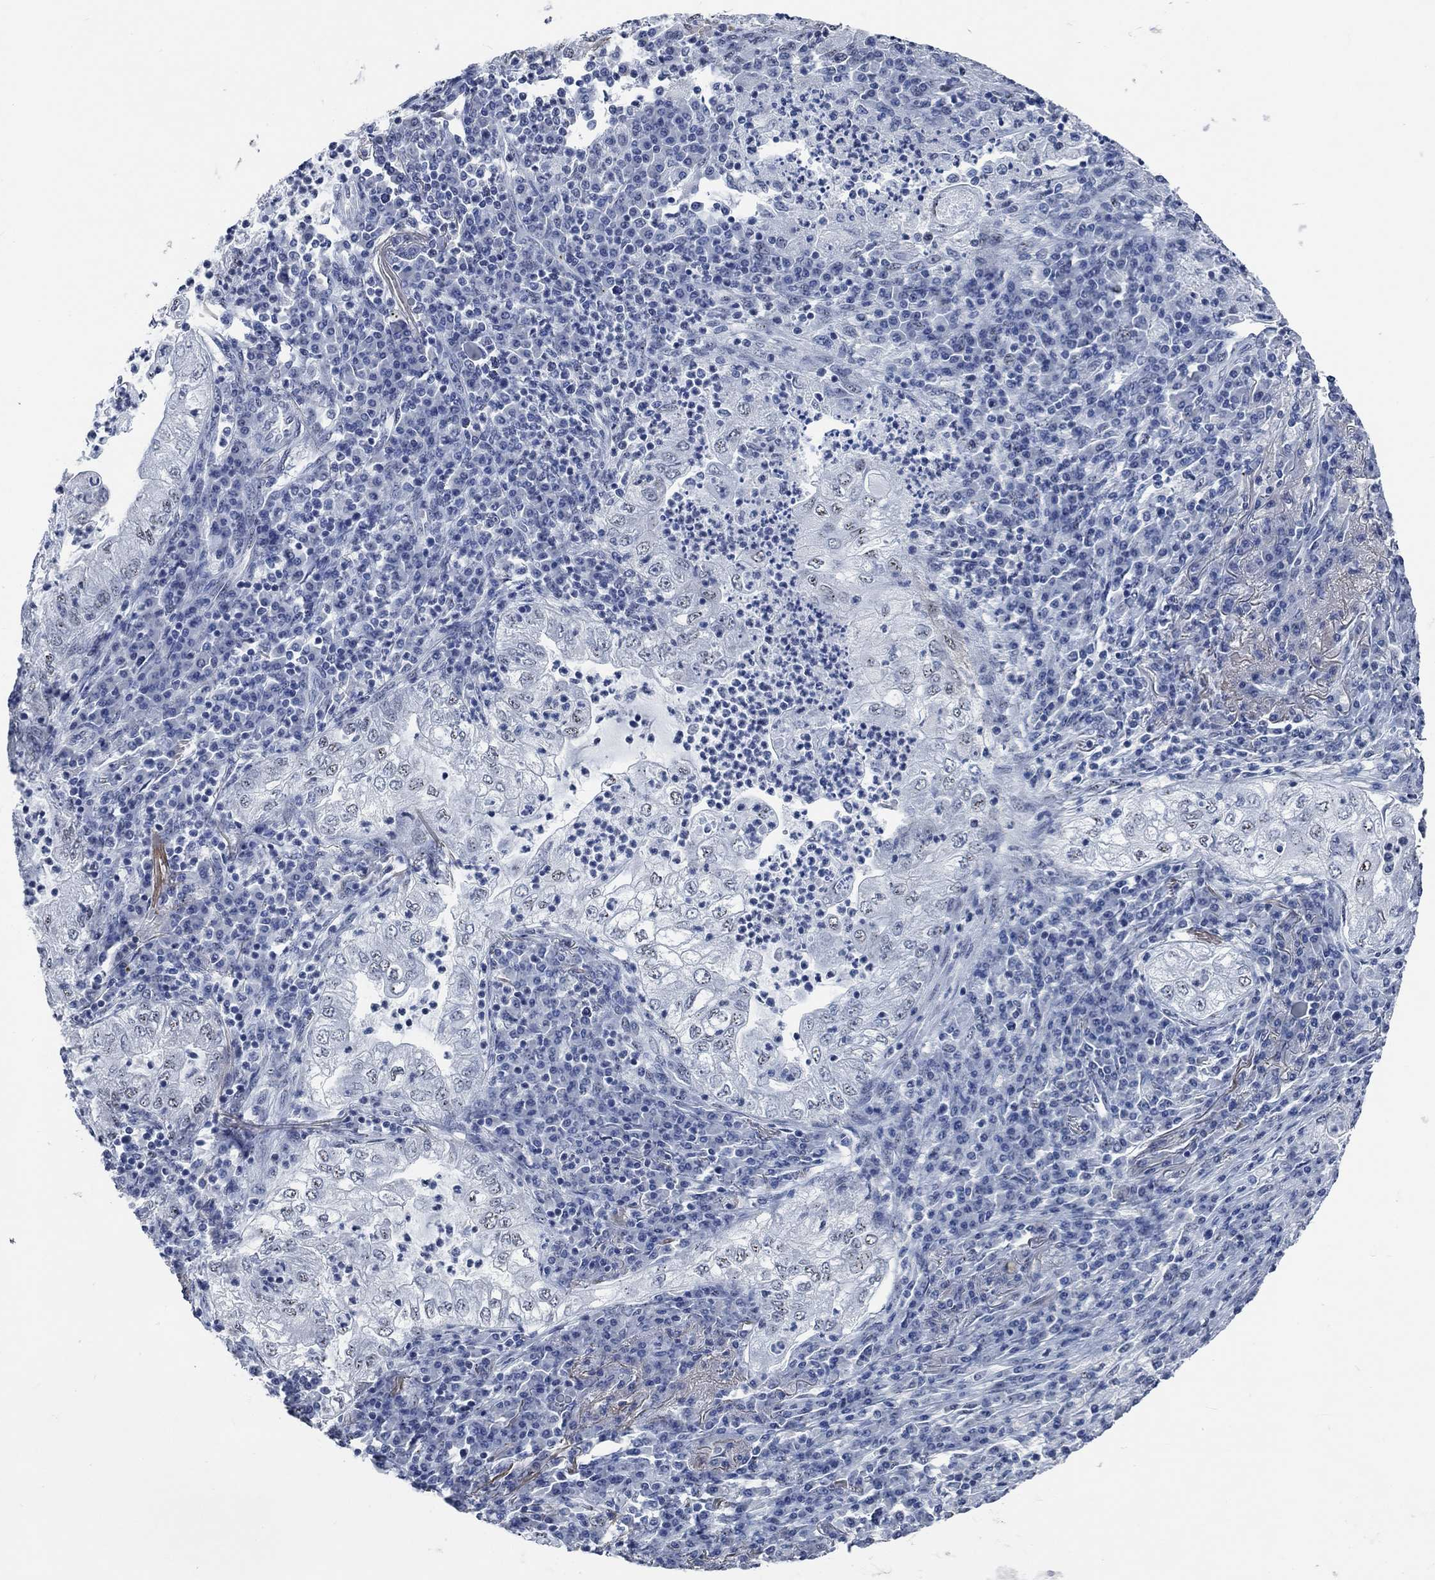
{"staining": {"intensity": "negative", "quantity": "none", "location": "none"}, "tissue": "lung cancer", "cell_type": "Tumor cells", "image_type": "cancer", "snomed": [{"axis": "morphology", "description": "Adenocarcinoma, NOS"}, {"axis": "topography", "description": "Lung"}], "caption": "DAB immunohistochemical staining of lung cancer (adenocarcinoma) demonstrates no significant positivity in tumor cells.", "gene": "OBSCN", "patient": {"sex": "female", "age": 73}}